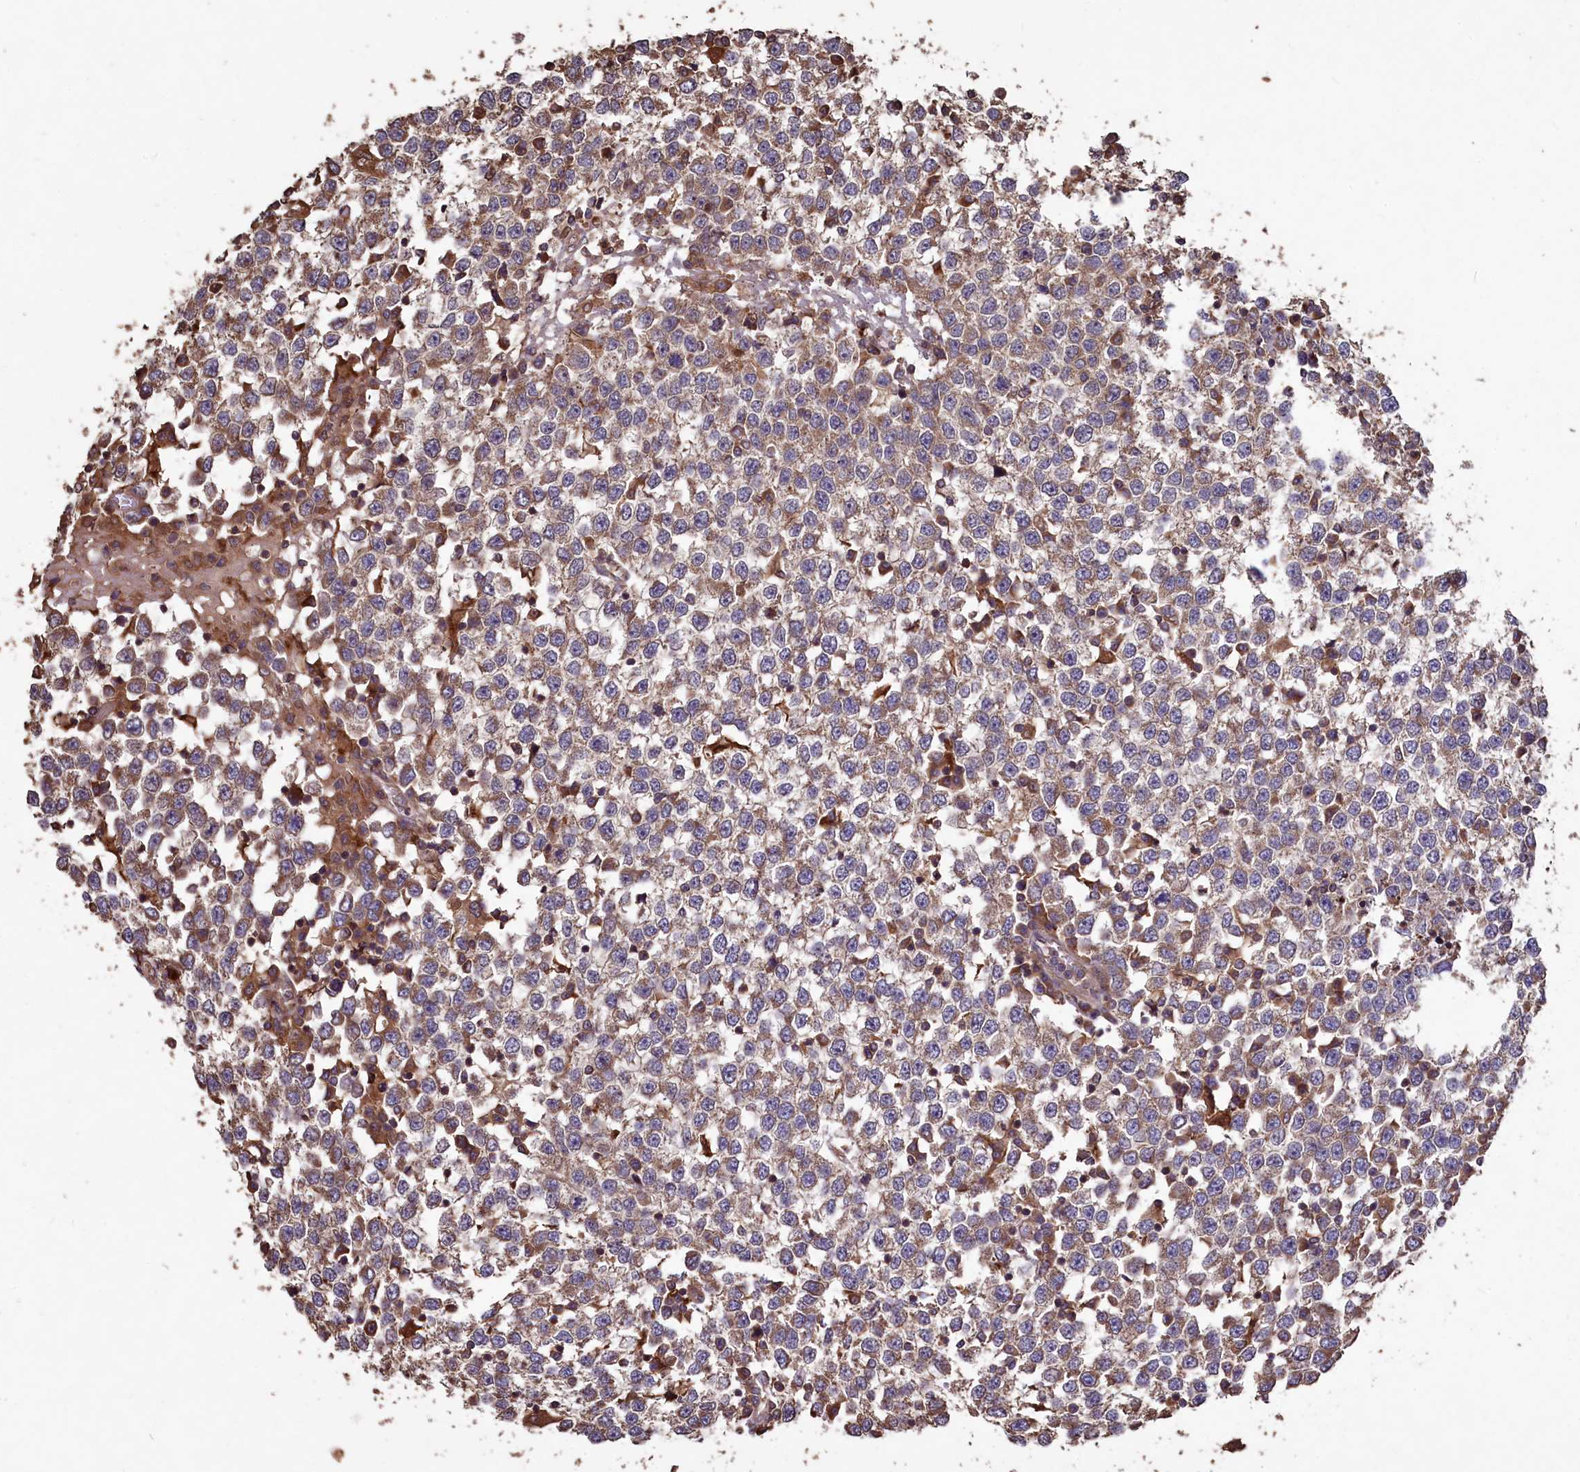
{"staining": {"intensity": "moderate", "quantity": "25%-75%", "location": "cytoplasmic/membranous"}, "tissue": "testis cancer", "cell_type": "Tumor cells", "image_type": "cancer", "snomed": [{"axis": "morphology", "description": "Seminoma, NOS"}, {"axis": "topography", "description": "Testis"}], "caption": "A high-resolution photomicrograph shows immunohistochemistry (IHC) staining of testis cancer (seminoma), which shows moderate cytoplasmic/membranous staining in approximately 25%-75% of tumor cells.", "gene": "TMEM98", "patient": {"sex": "male", "age": 65}}